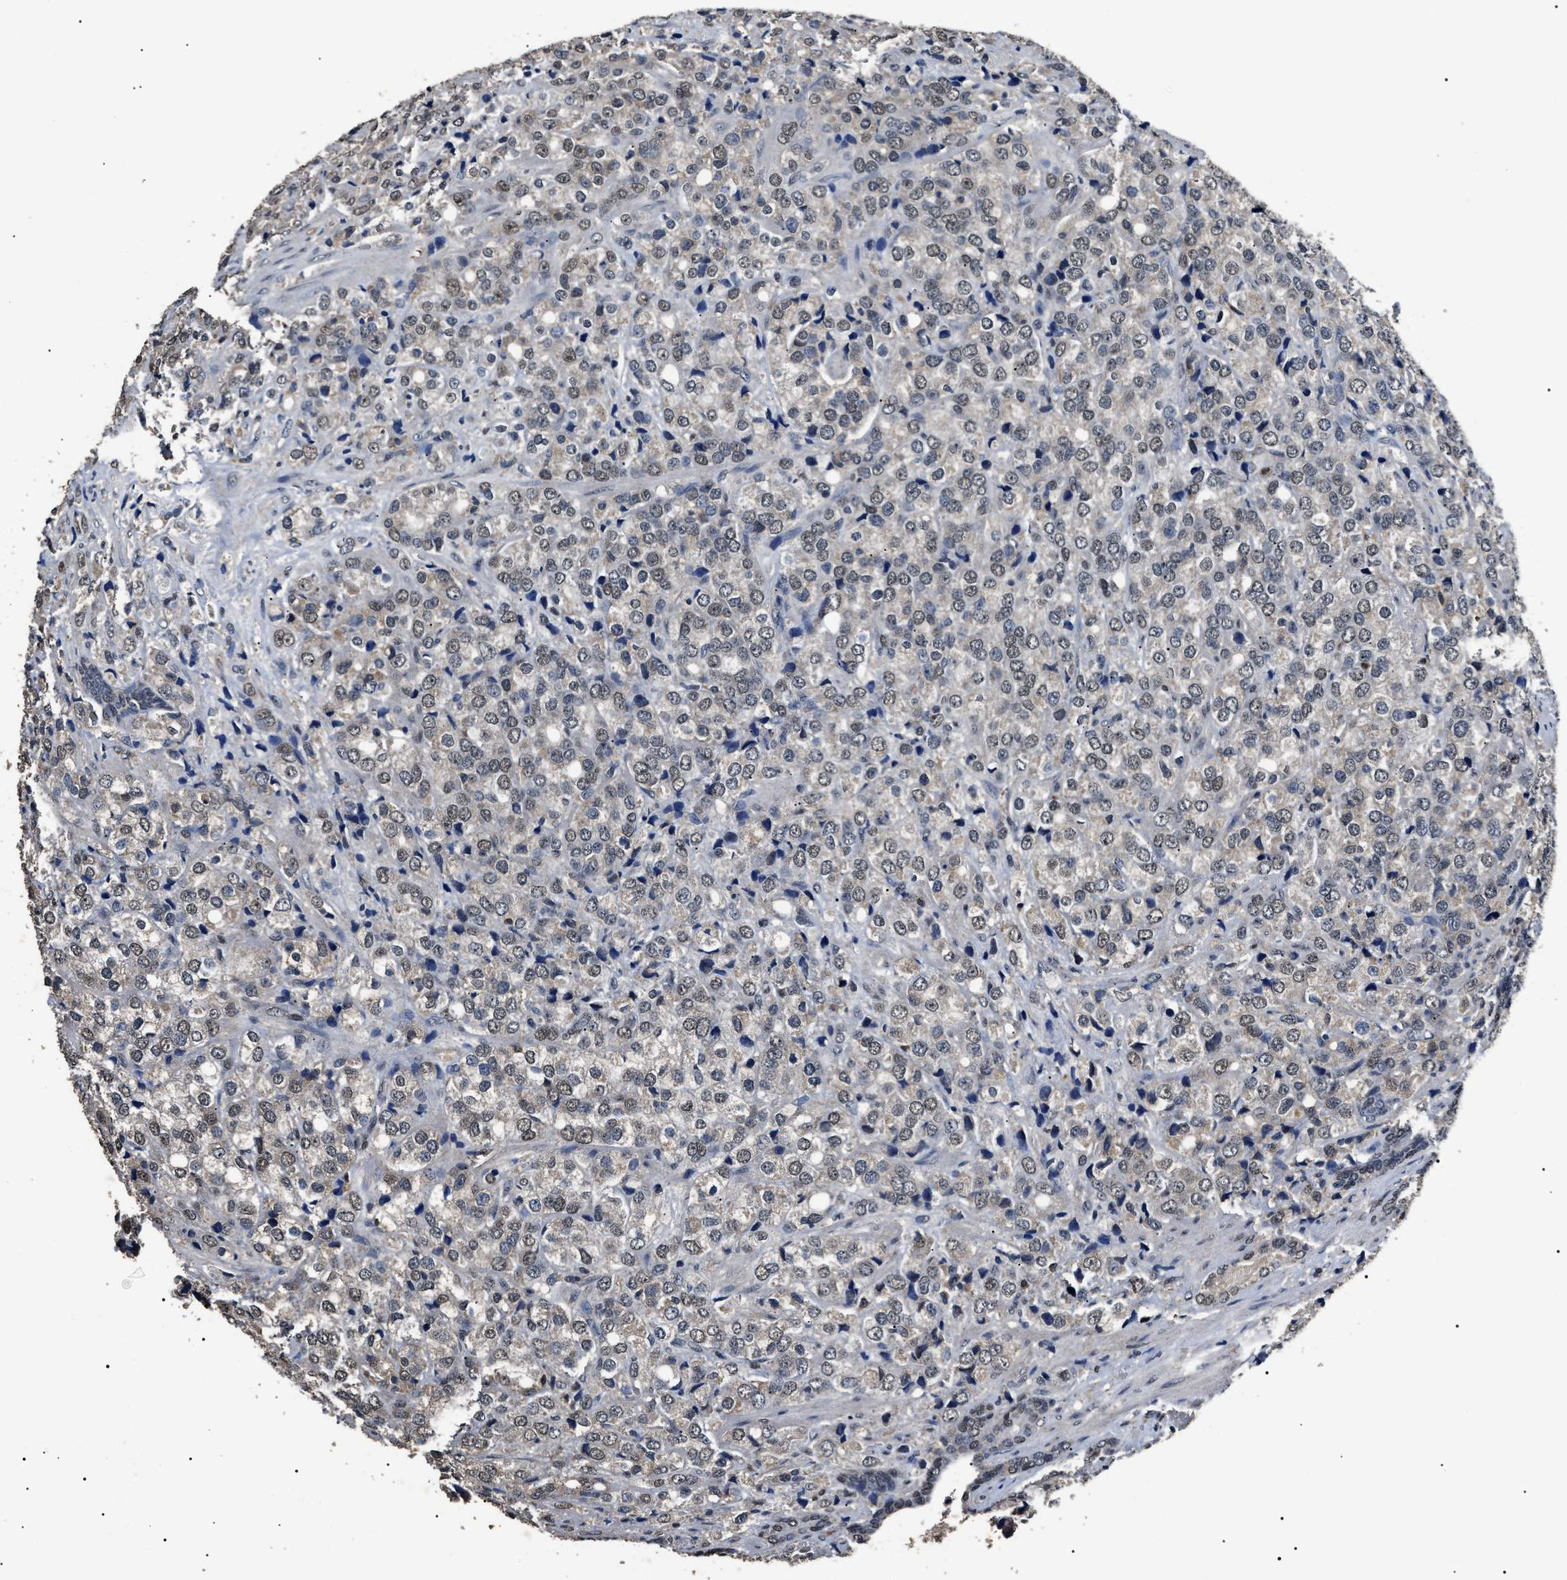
{"staining": {"intensity": "weak", "quantity": ">75%", "location": "nuclear"}, "tissue": "prostate cancer", "cell_type": "Tumor cells", "image_type": "cancer", "snomed": [{"axis": "morphology", "description": "Adenocarcinoma, Medium grade"}, {"axis": "topography", "description": "Prostate"}], "caption": "Tumor cells reveal weak nuclear expression in about >75% of cells in prostate medium-grade adenocarcinoma. (Brightfield microscopy of DAB IHC at high magnification).", "gene": "ANP32E", "patient": {"sex": "male", "age": 70}}